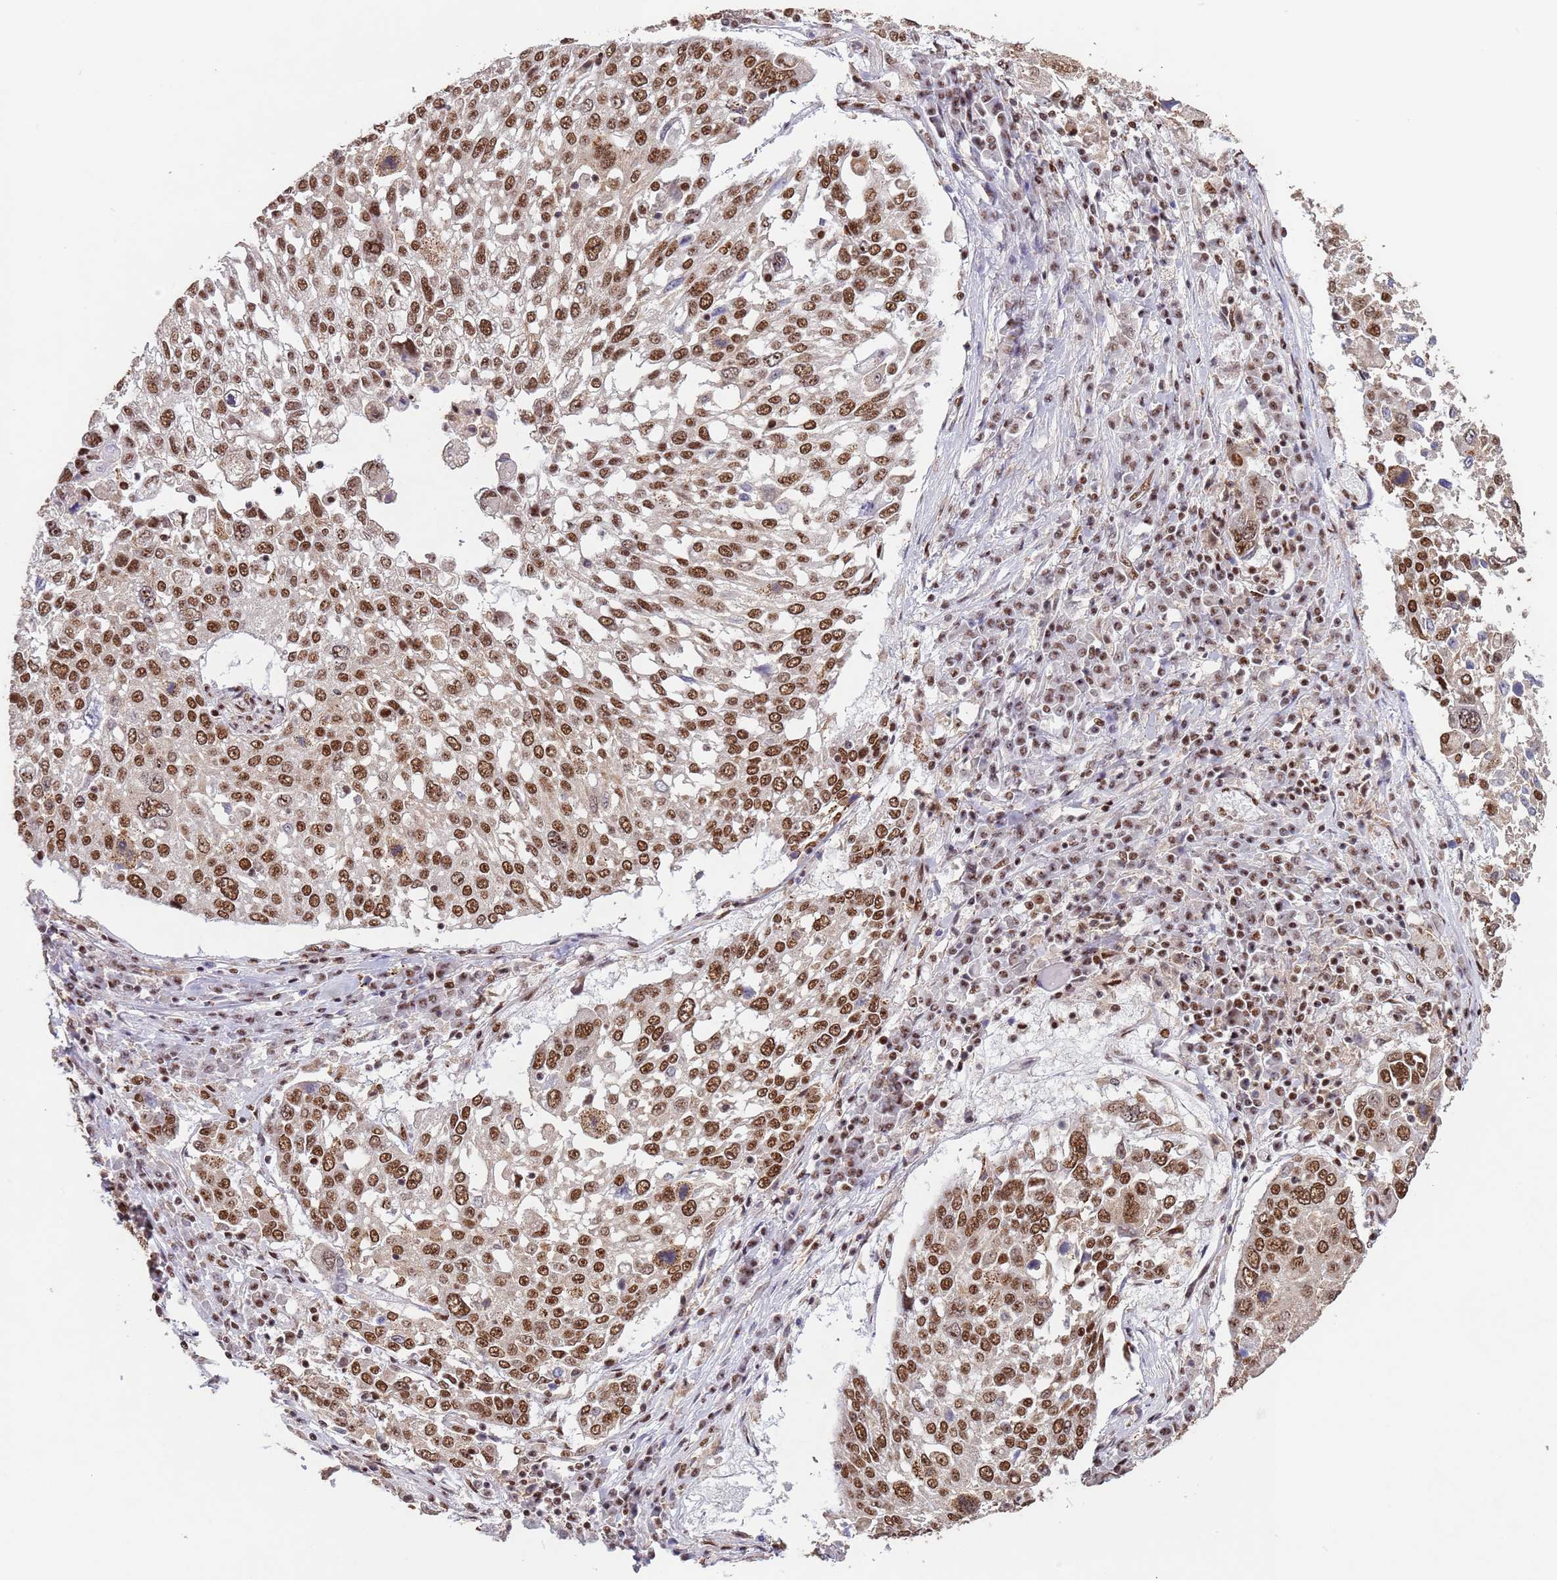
{"staining": {"intensity": "moderate", "quantity": ">75%", "location": "nuclear"}, "tissue": "lung cancer", "cell_type": "Tumor cells", "image_type": "cancer", "snomed": [{"axis": "morphology", "description": "Squamous cell carcinoma, NOS"}, {"axis": "topography", "description": "Lung"}], "caption": "A micrograph of squamous cell carcinoma (lung) stained for a protein displays moderate nuclear brown staining in tumor cells. (DAB (3,3'-diaminobenzidine) IHC, brown staining for protein, blue staining for nuclei).", "gene": "ESF1", "patient": {"sex": "male", "age": 65}}